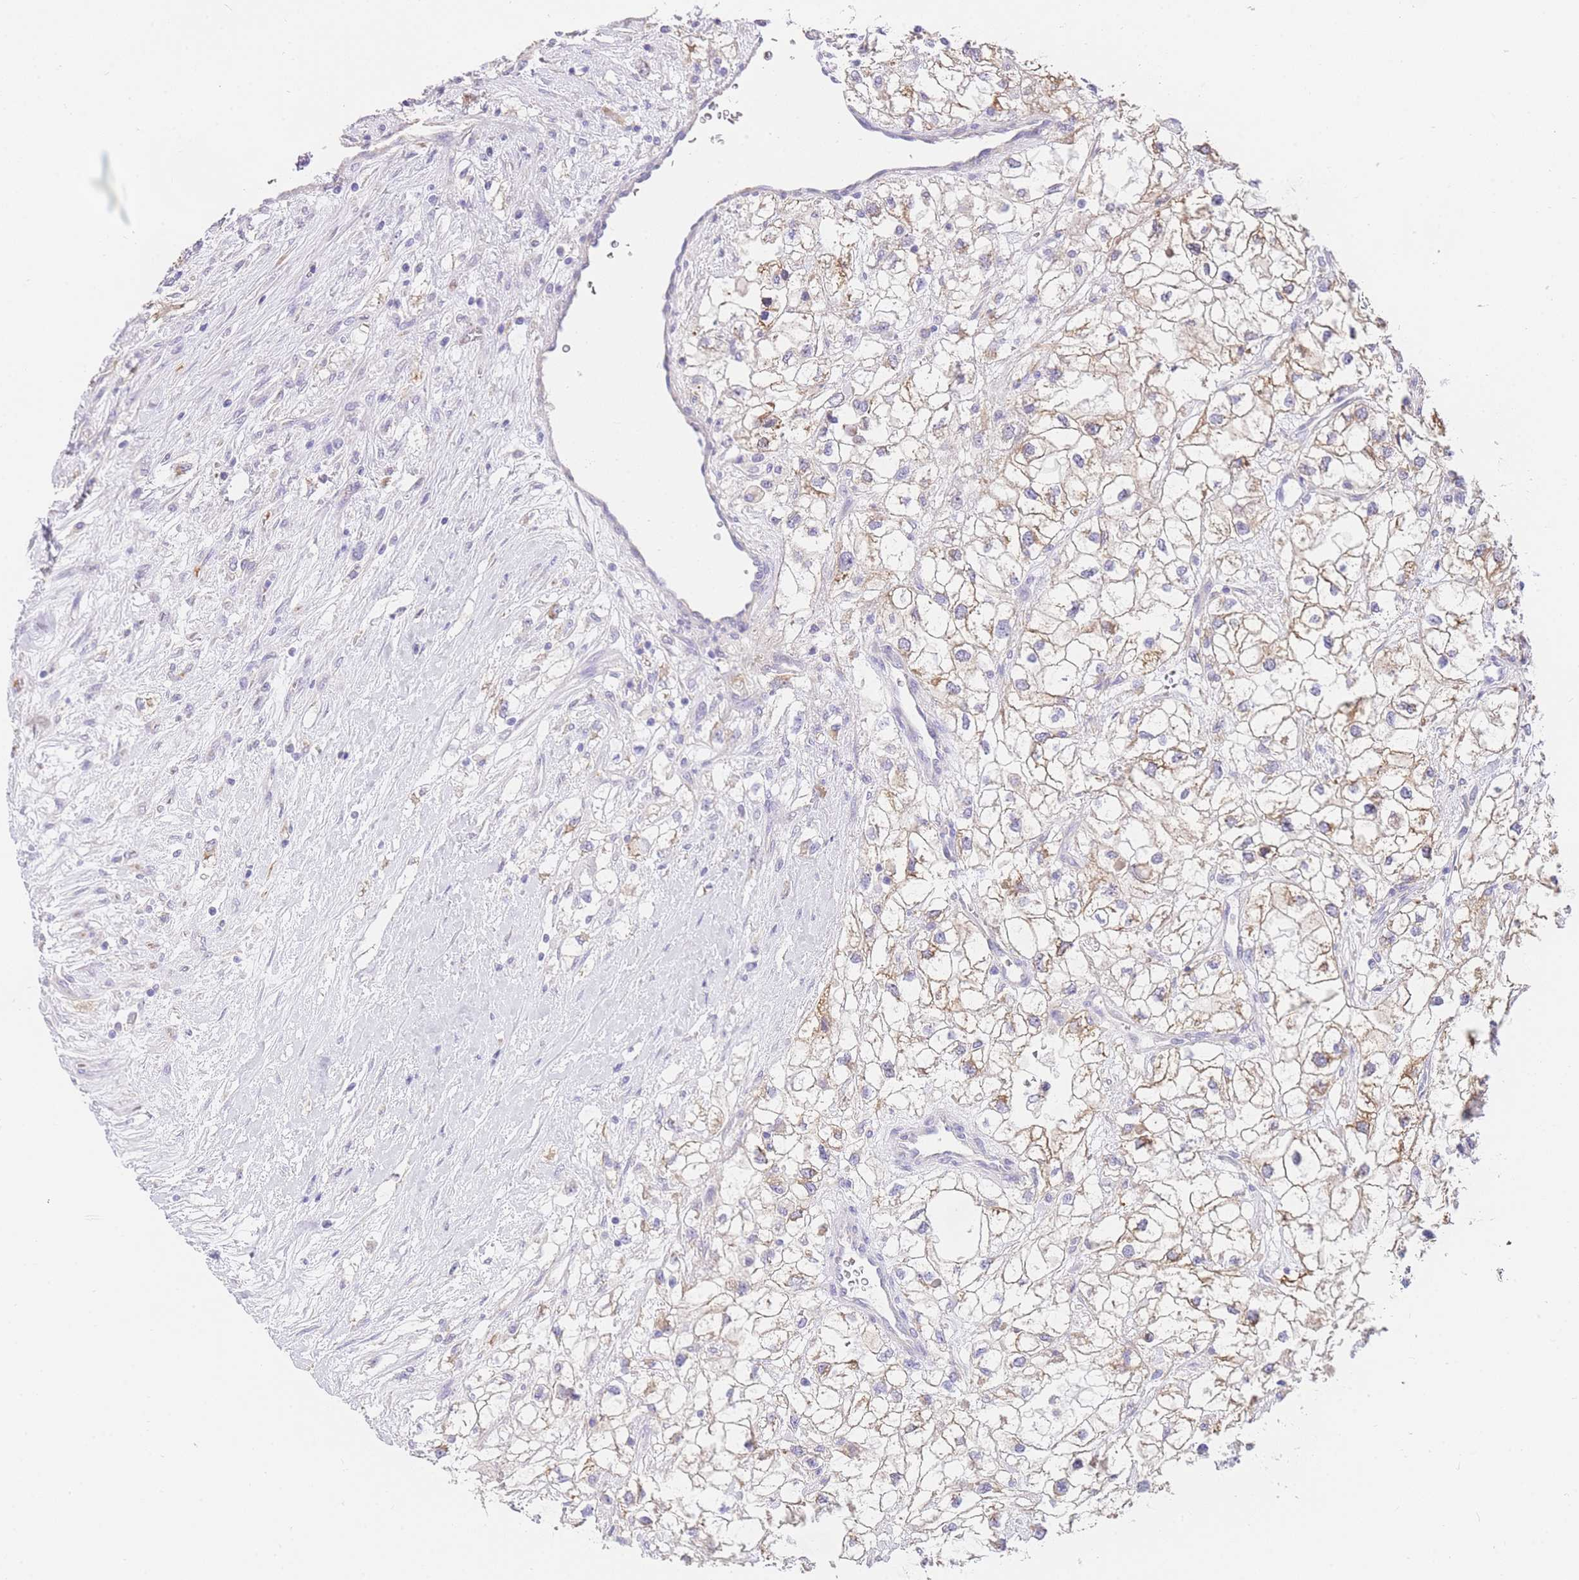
{"staining": {"intensity": "weak", "quantity": "<25%", "location": "cytoplasmic/membranous"}, "tissue": "renal cancer", "cell_type": "Tumor cells", "image_type": "cancer", "snomed": [{"axis": "morphology", "description": "Adenocarcinoma, NOS"}, {"axis": "topography", "description": "Kidney"}], "caption": "This micrograph is of adenocarcinoma (renal) stained with immunohistochemistry to label a protein in brown with the nuclei are counter-stained blue. There is no staining in tumor cells. (DAB immunohistochemistry (IHC) with hematoxylin counter stain).", "gene": "C2orf88", "patient": {"sex": "male", "age": 59}}